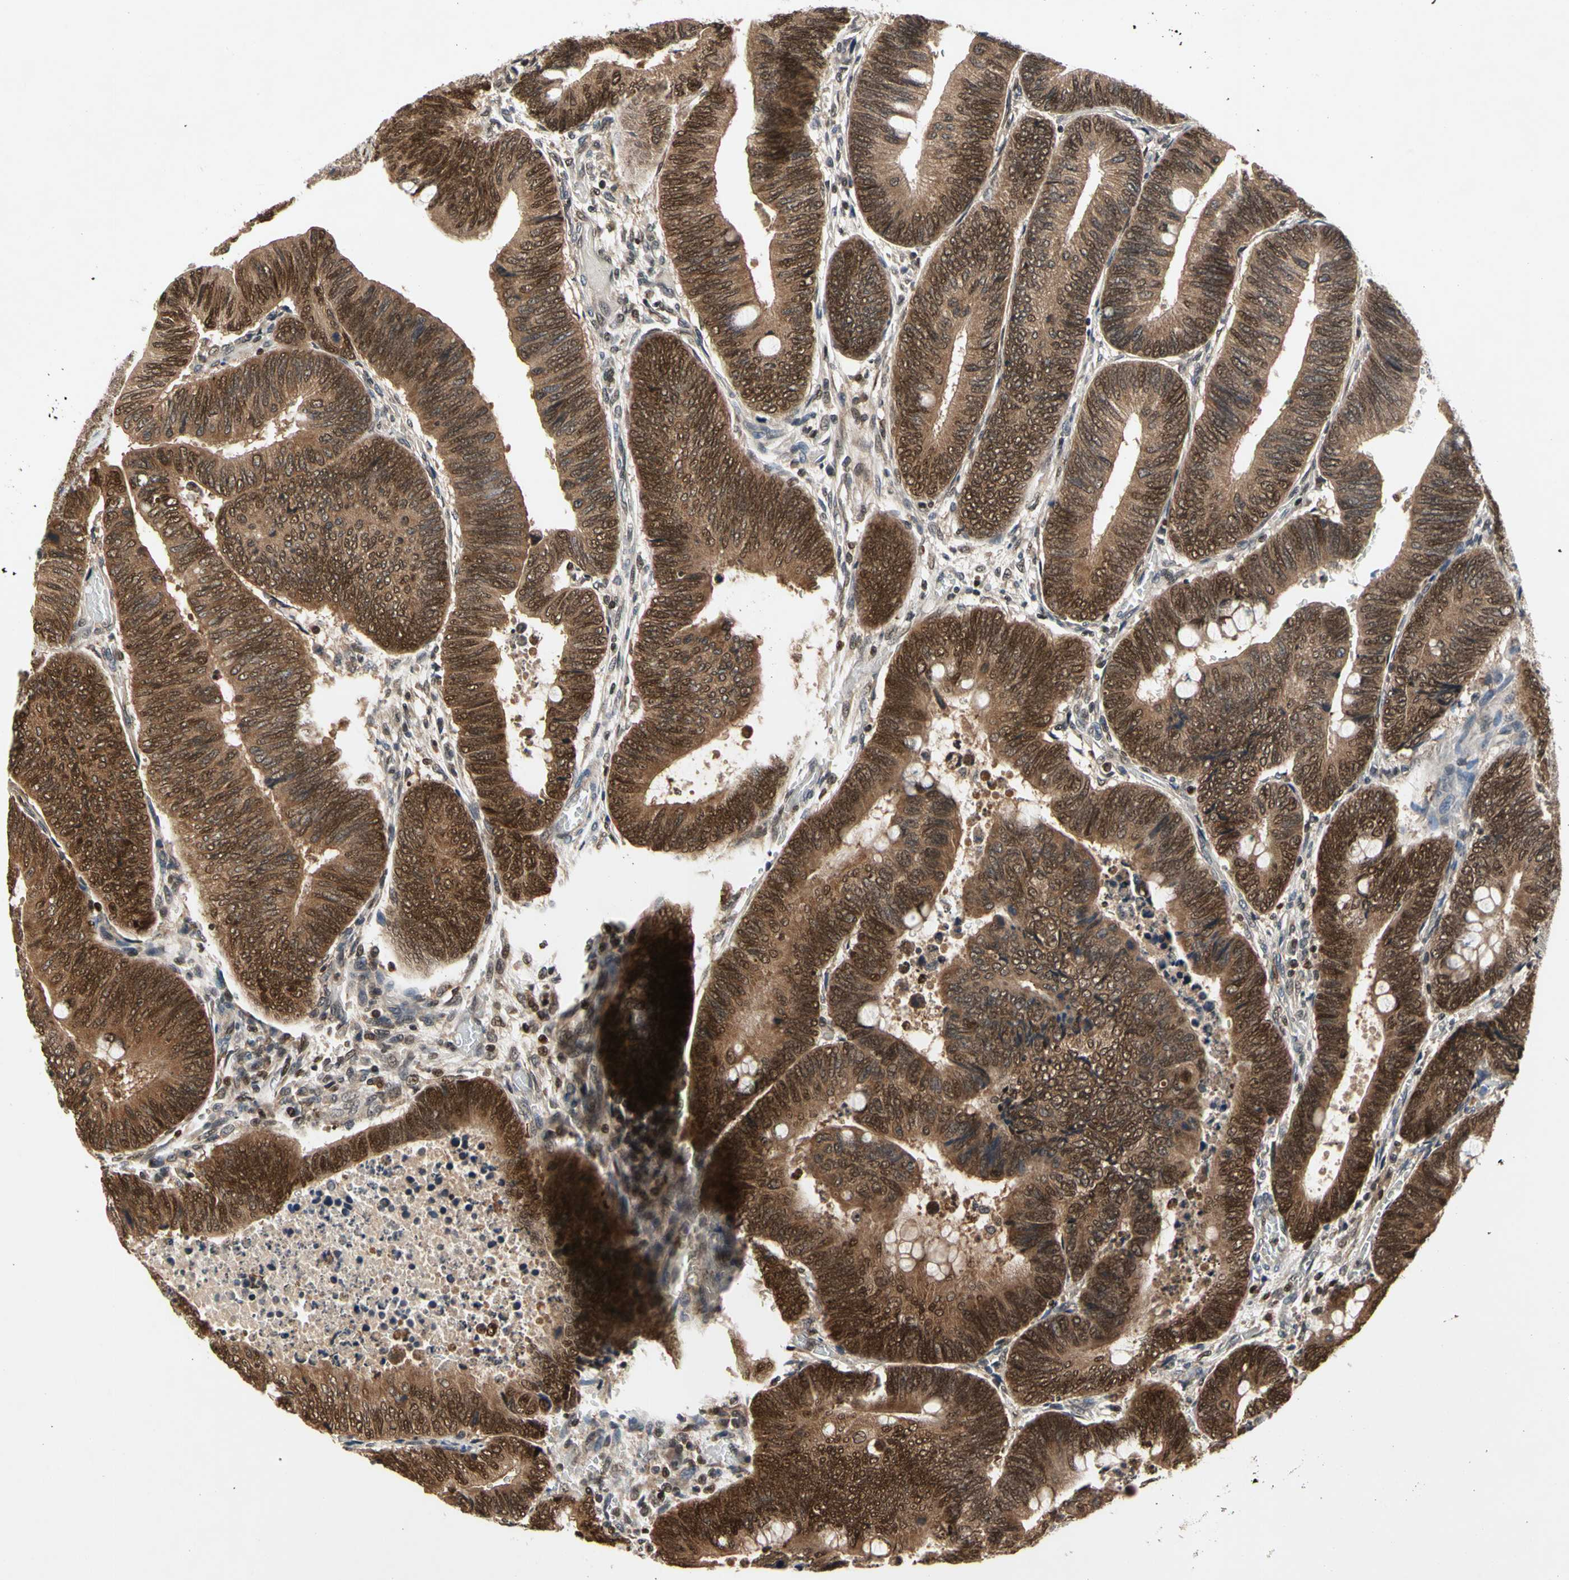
{"staining": {"intensity": "moderate", "quantity": ">75%", "location": "cytoplasmic/membranous,nuclear"}, "tissue": "colorectal cancer", "cell_type": "Tumor cells", "image_type": "cancer", "snomed": [{"axis": "morphology", "description": "Normal tissue, NOS"}, {"axis": "morphology", "description": "Adenocarcinoma, NOS"}, {"axis": "topography", "description": "Rectum"}, {"axis": "topography", "description": "Peripheral nerve tissue"}], "caption": "Protein expression analysis of human colorectal cancer (adenocarcinoma) reveals moderate cytoplasmic/membranous and nuclear staining in approximately >75% of tumor cells.", "gene": "GSR", "patient": {"sex": "male", "age": 92}}